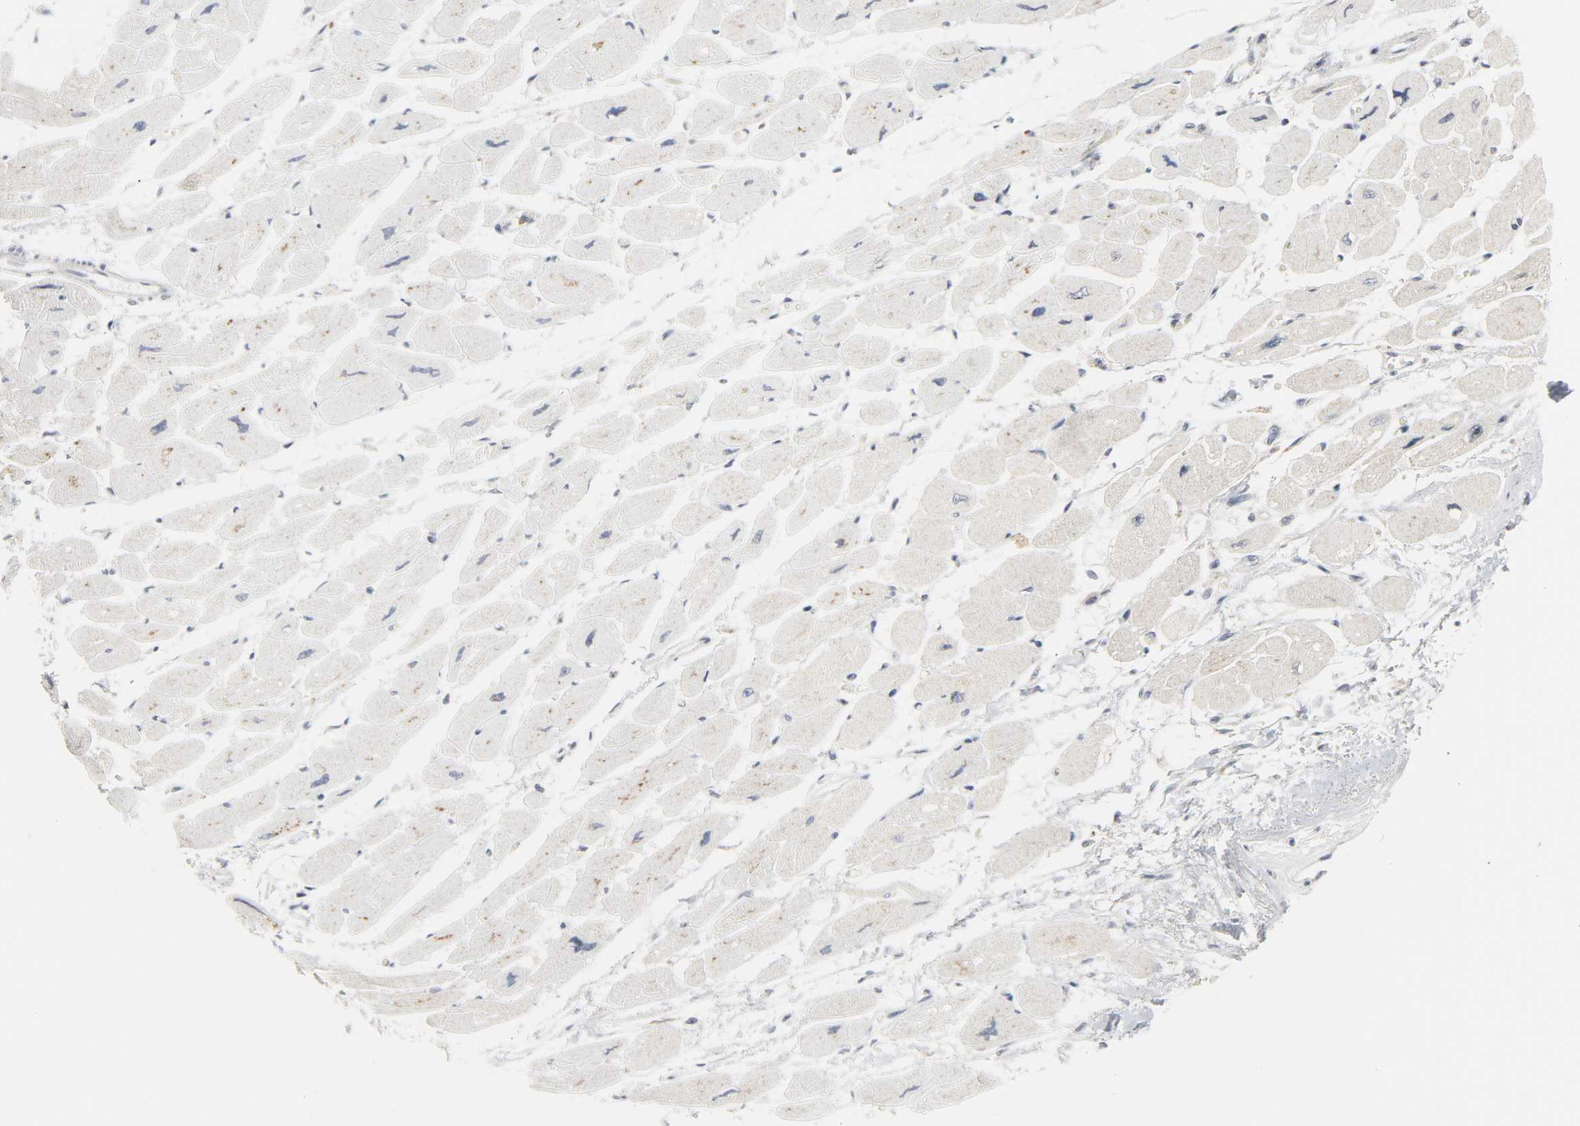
{"staining": {"intensity": "negative", "quantity": "none", "location": "none"}, "tissue": "heart muscle", "cell_type": "Cardiomyocytes", "image_type": "normal", "snomed": [{"axis": "morphology", "description": "Normal tissue, NOS"}, {"axis": "topography", "description": "Heart"}], "caption": "This is a micrograph of immunohistochemistry staining of normal heart muscle, which shows no positivity in cardiomyocytes.", "gene": "CLIP1", "patient": {"sex": "female", "age": 54}}